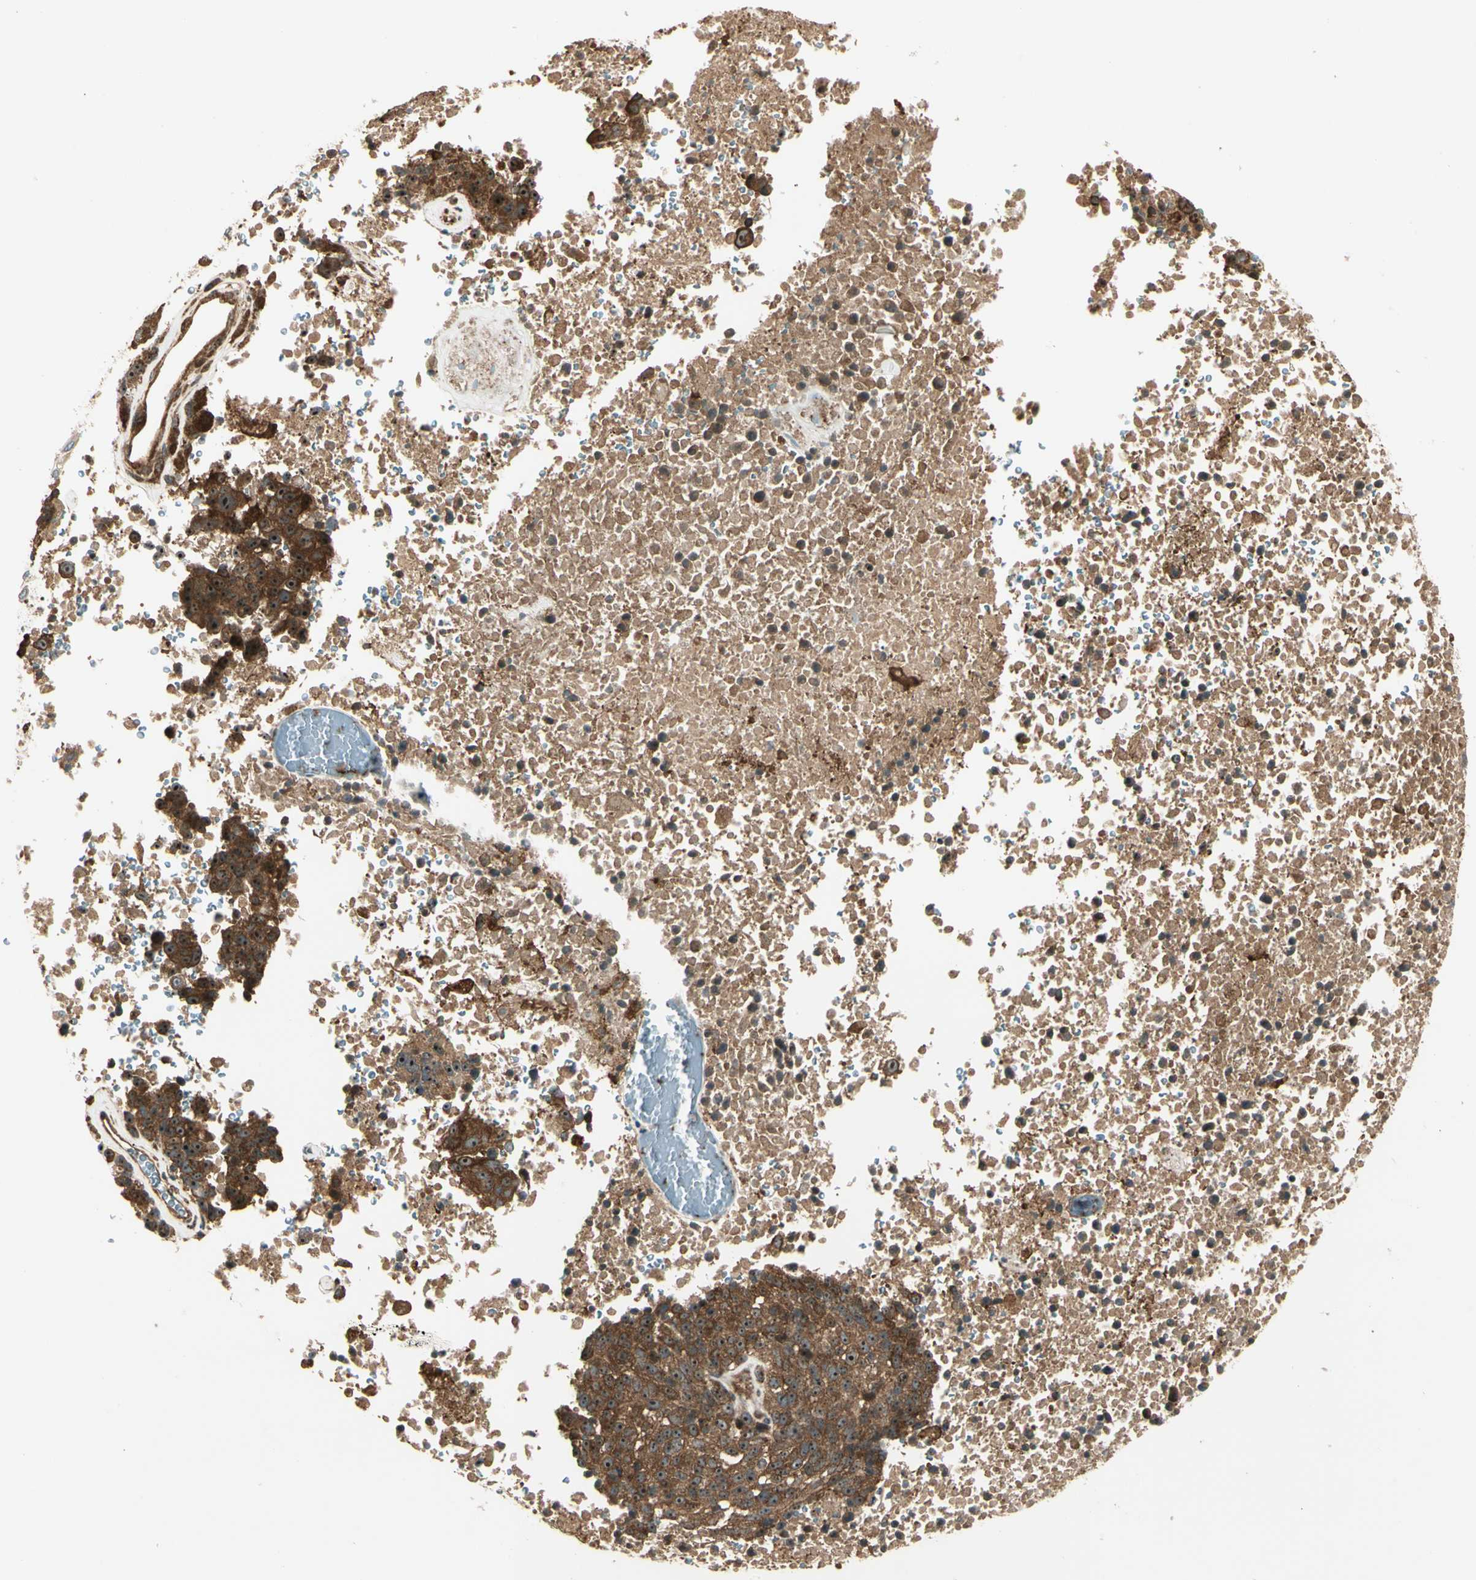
{"staining": {"intensity": "strong", "quantity": ">75%", "location": "cytoplasmic/membranous"}, "tissue": "melanoma", "cell_type": "Tumor cells", "image_type": "cancer", "snomed": [{"axis": "morphology", "description": "Malignant melanoma, Metastatic site"}, {"axis": "topography", "description": "Cerebral cortex"}], "caption": "Brown immunohistochemical staining in melanoma reveals strong cytoplasmic/membranous expression in about >75% of tumor cells. Using DAB (3,3'-diaminobenzidine) (brown) and hematoxylin (blue) stains, captured at high magnification using brightfield microscopy.", "gene": "FKBP15", "patient": {"sex": "female", "age": 52}}